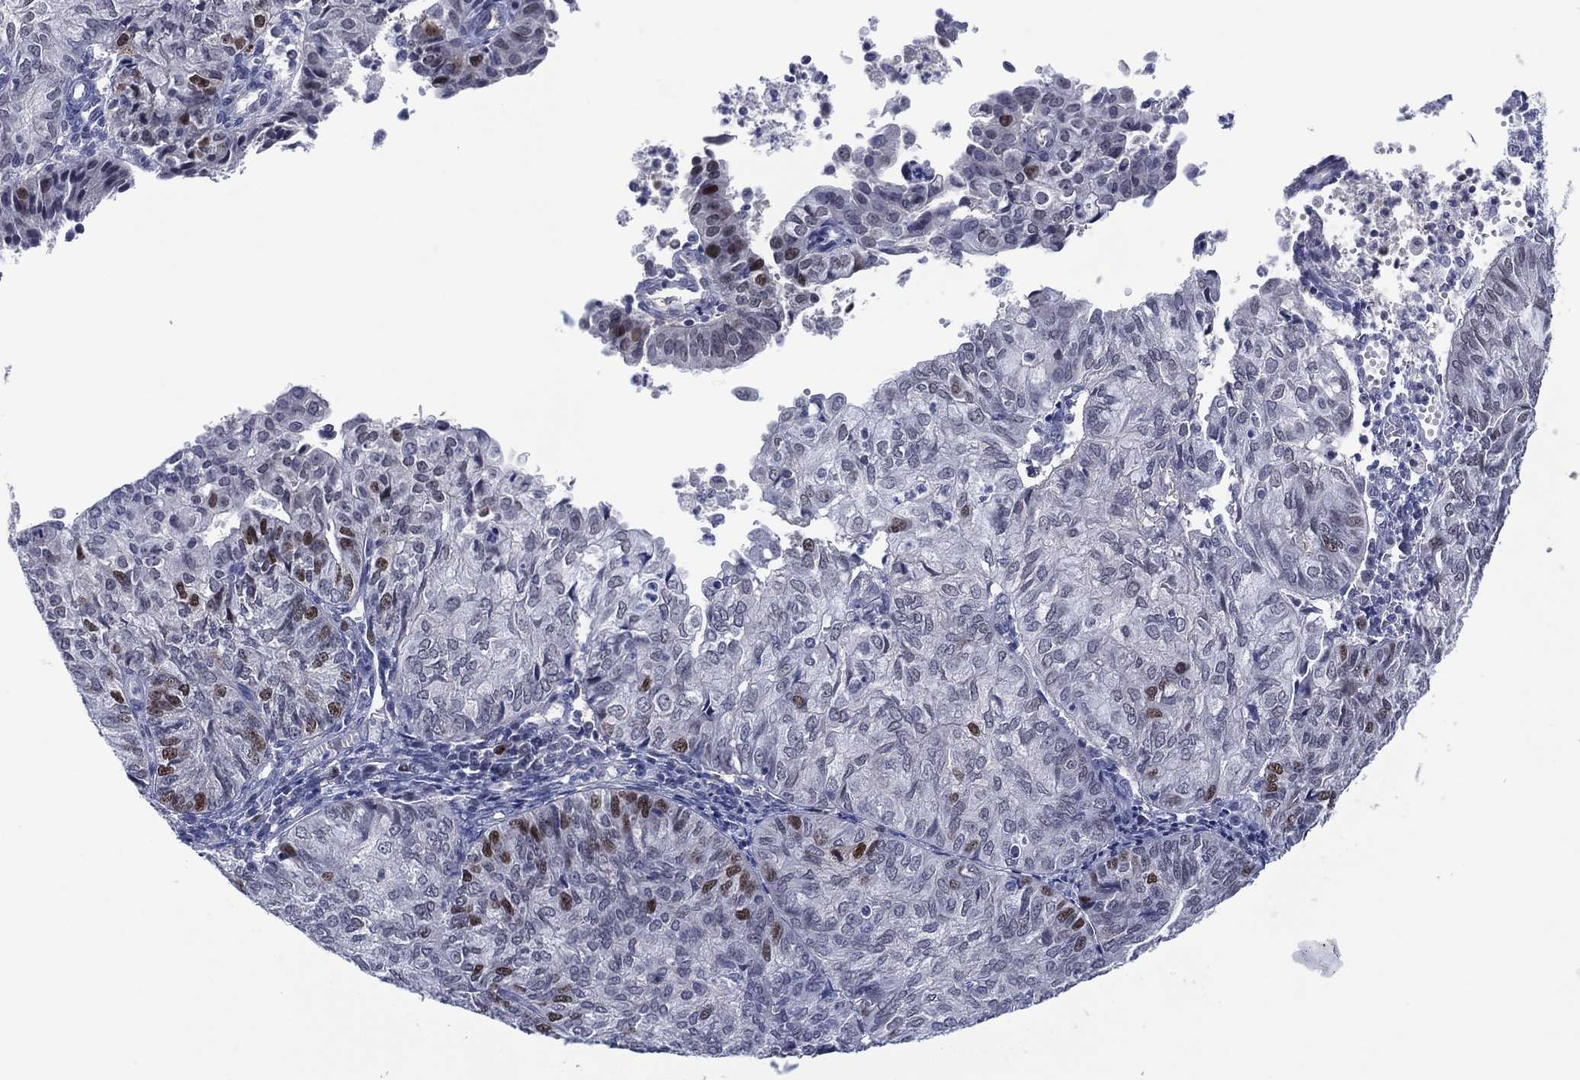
{"staining": {"intensity": "strong", "quantity": "<25%", "location": "nuclear"}, "tissue": "endometrial cancer", "cell_type": "Tumor cells", "image_type": "cancer", "snomed": [{"axis": "morphology", "description": "Adenocarcinoma, NOS"}, {"axis": "topography", "description": "Endometrium"}], "caption": "Immunohistochemical staining of human endometrial adenocarcinoma displays strong nuclear protein expression in about <25% of tumor cells. The staining is performed using DAB brown chromogen to label protein expression. The nuclei are counter-stained blue using hematoxylin.", "gene": "GATA6", "patient": {"sex": "female", "age": 82}}